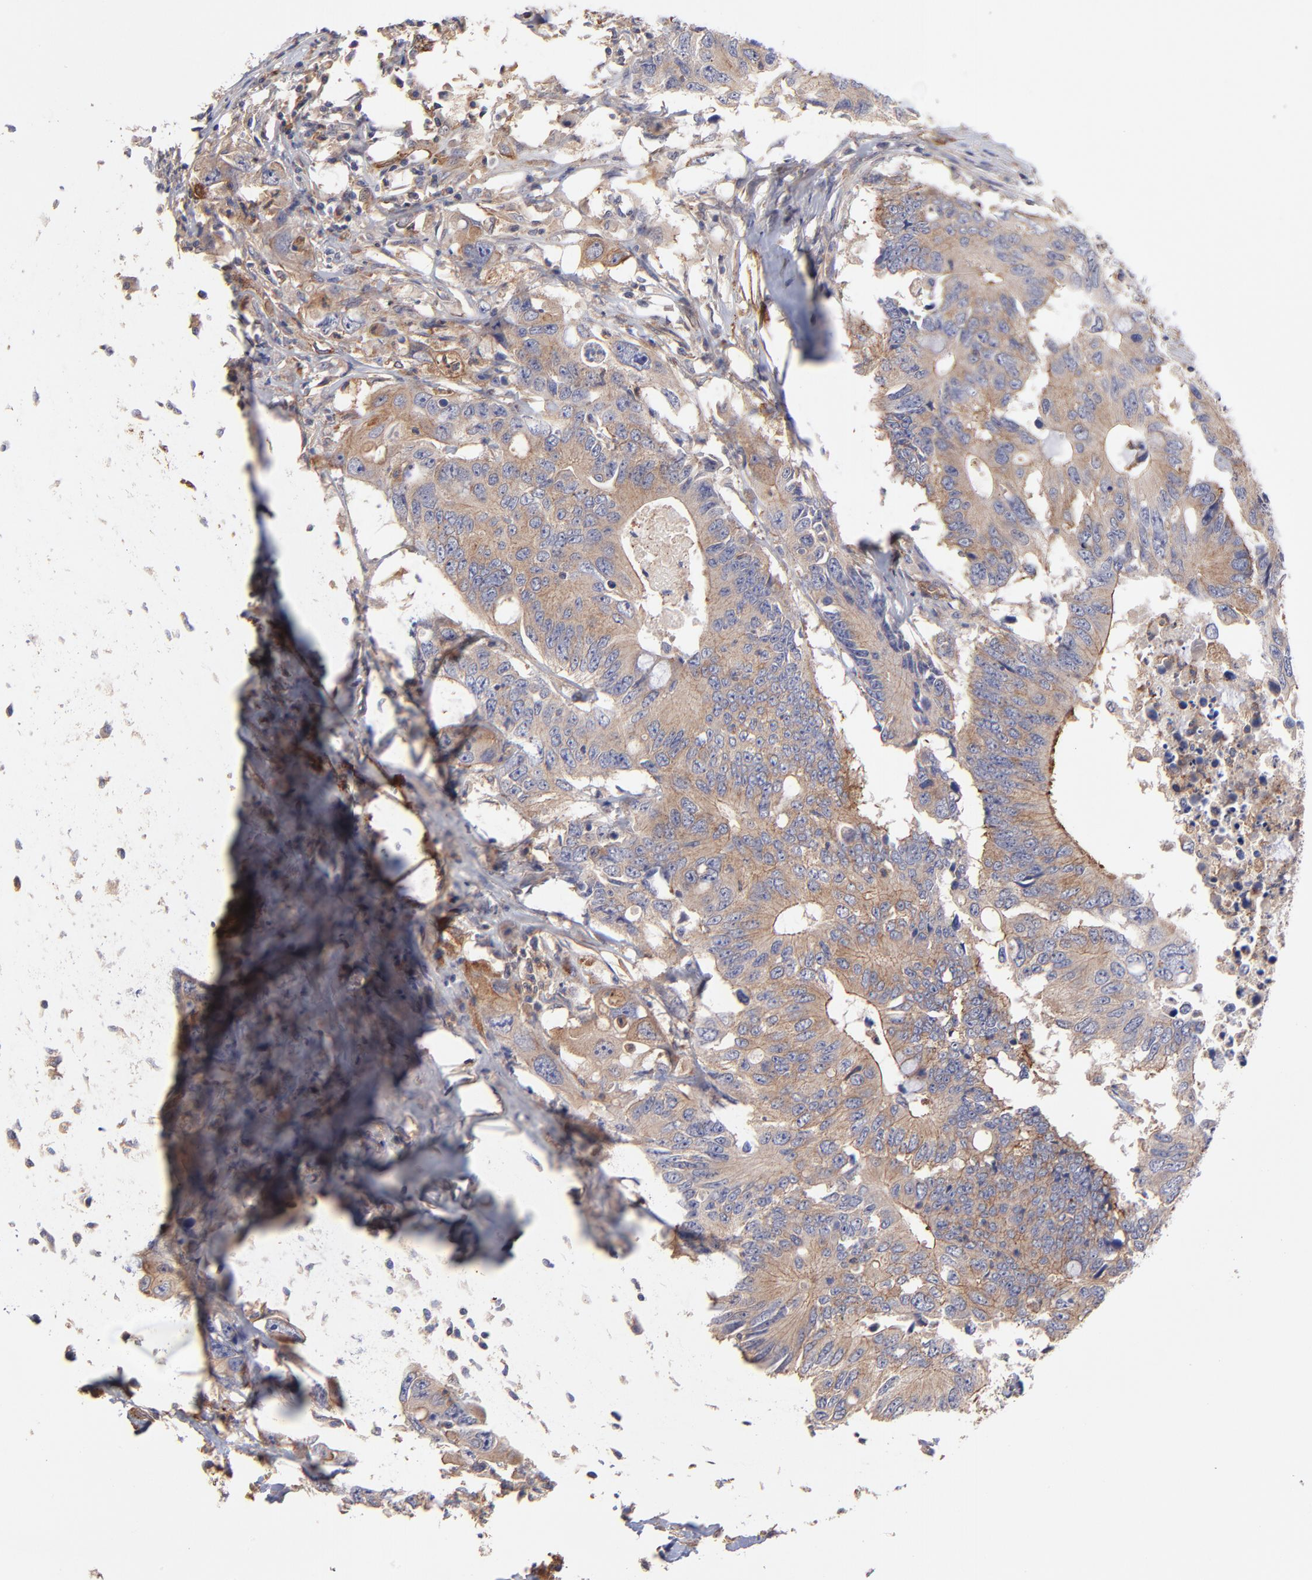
{"staining": {"intensity": "moderate", "quantity": "25%-75%", "location": "cytoplasmic/membranous"}, "tissue": "colorectal cancer", "cell_type": "Tumor cells", "image_type": "cancer", "snomed": [{"axis": "morphology", "description": "Adenocarcinoma, NOS"}, {"axis": "topography", "description": "Colon"}], "caption": "IHC image of neoplastic tissue: colorectal adenocarcinoma stained using immunohistochemistry displays medium levels of moderate protein expression localized specifically in the cytoplasmic/membranous of tumor cells, appearing as a cytoplasmic/membranous brown color.", "gene": "ASB7", "patient": {"sex": "male", "age": 71}}